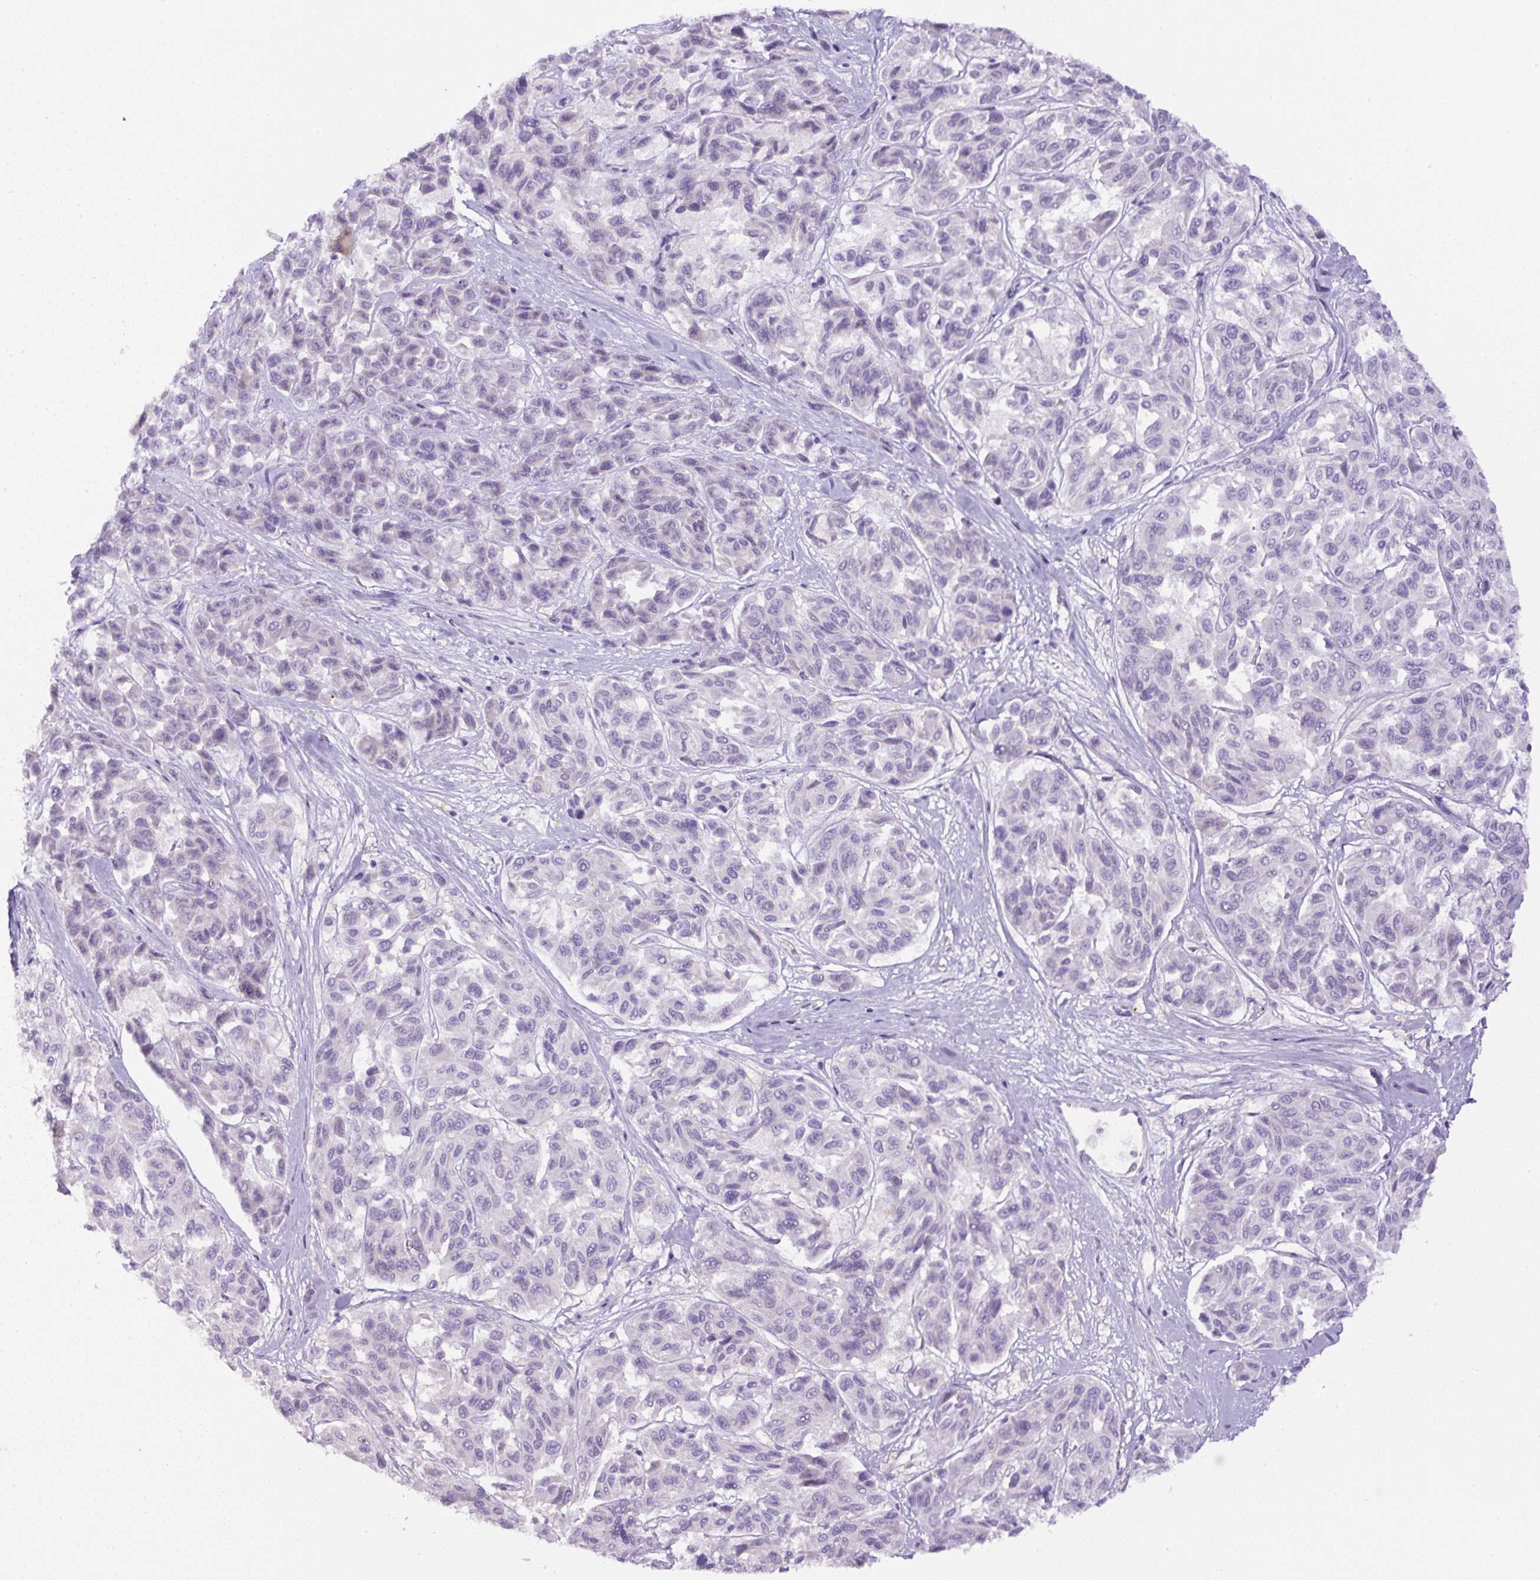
{"staining": {"intensity": "negative", "quantity": "none", "location": "none"}, "tissue": "melanoma", "cell_type": "Tumor cells", "image_type": "cancer", "snomed": [{"axis": "morphology", "description": "Malignant melanoma, NOS"}, {"axis": "topography", "description": "Skin"}], "caption": "This is a photomicrograph of immunohistochemistry (IHC) staining of melanoma, which shows no staining in tumor cells.", "gene": "B3GALT5", "patient": {"sex": "female", "age": 66}}